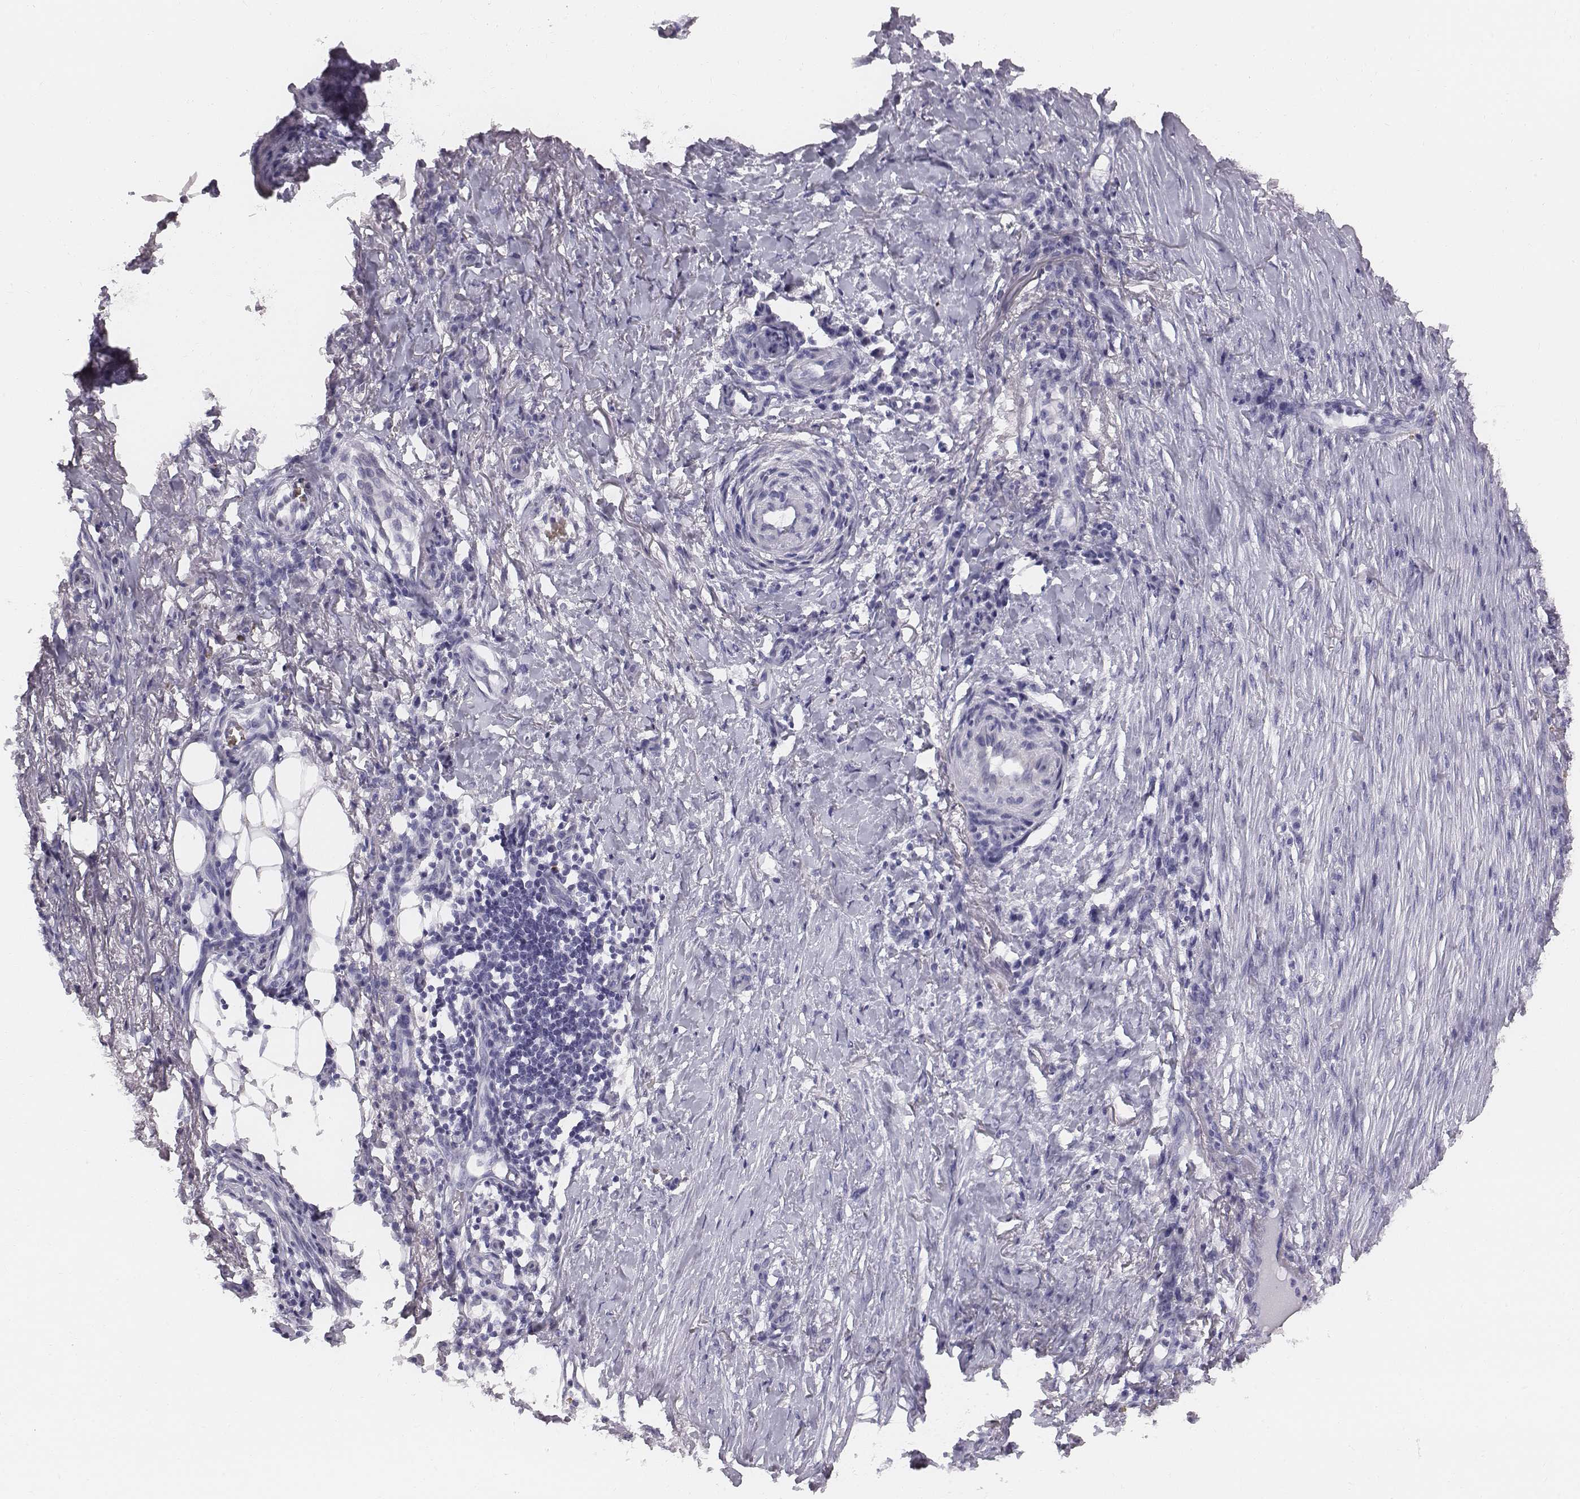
{"staining": {"intensity": "negative", "quantity": "none", "location": "none"}, "tissue": "skin cancer", "cell_type": "Tumor cells", "image_type": "cancer", "snomed": [{"axis": "morphology", "description": "Squamous cell carcinoma, NOS"}, {"axis": "topography", "description": "Skin"}], "caption": "IHC photomicrograph of neoplastic tissue: skin squamous cell carcinoma stained with DAB reveals no significant protein expression in tumor cells.", "gene": "HBZ", "patient": {"sex": "male", "age": 70}}